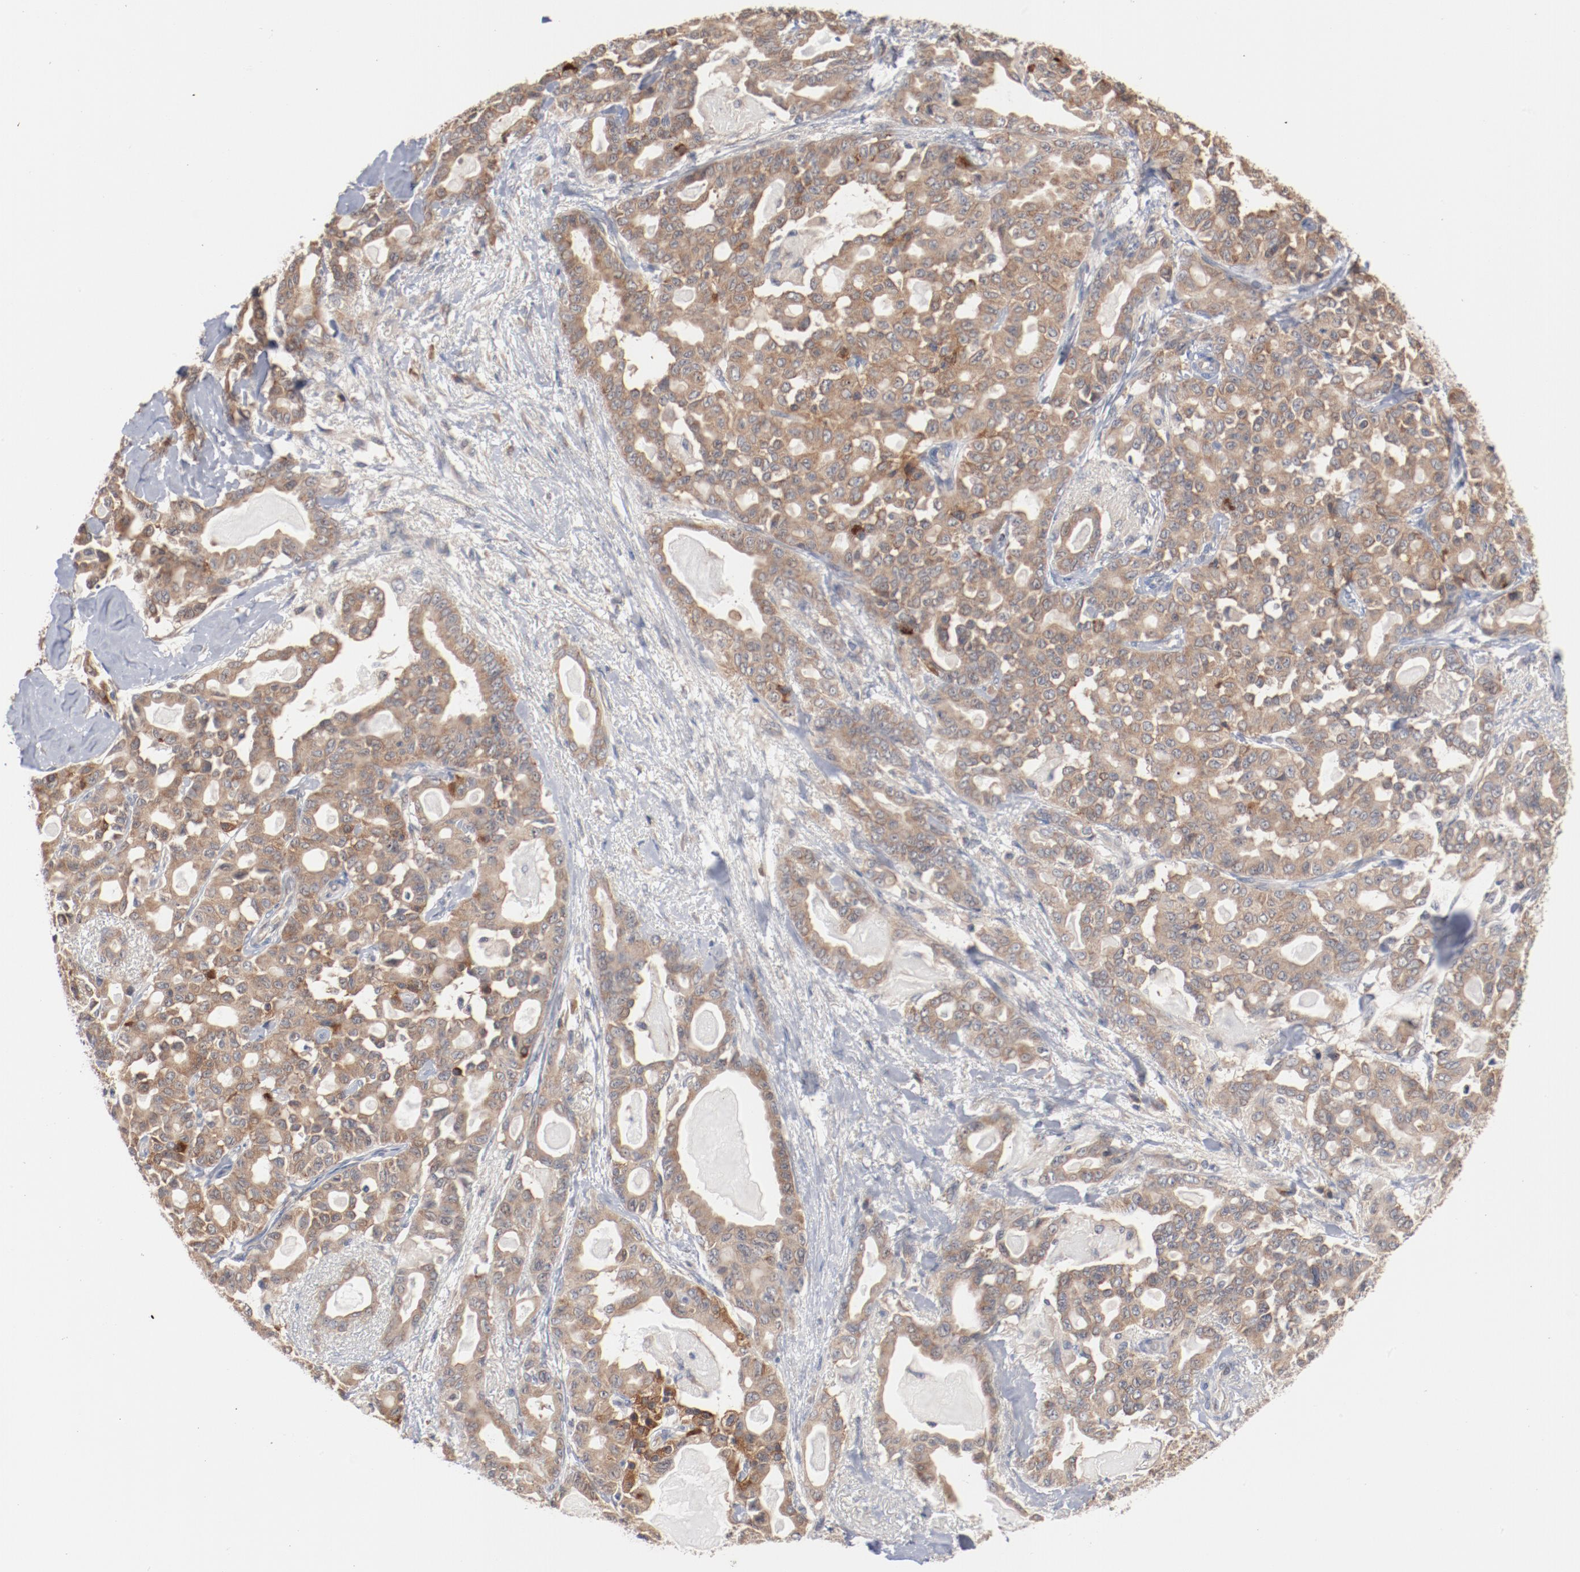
{"staining": {"intensity": "moderate", "quantity": ">75%", "location": "cytoplasmic/membranous"}, "tissue": "pancreatic cancer", "cell_type": "Tumor cells", "image_type": "cancer", "snomed": [{"axis": "morphology", "description": "Adenocarcinoma, NOS"}, {"axis": "topography", "description": "Pancreas"}], "caption": "A brown stain labels moderate cytoplasmic/membranous staining of a protein in human pancreatic cancer (adenocarcinoma) tumor cells.", "gene": "RNASE11", "patient": {"sex": "male", "age": 63}}